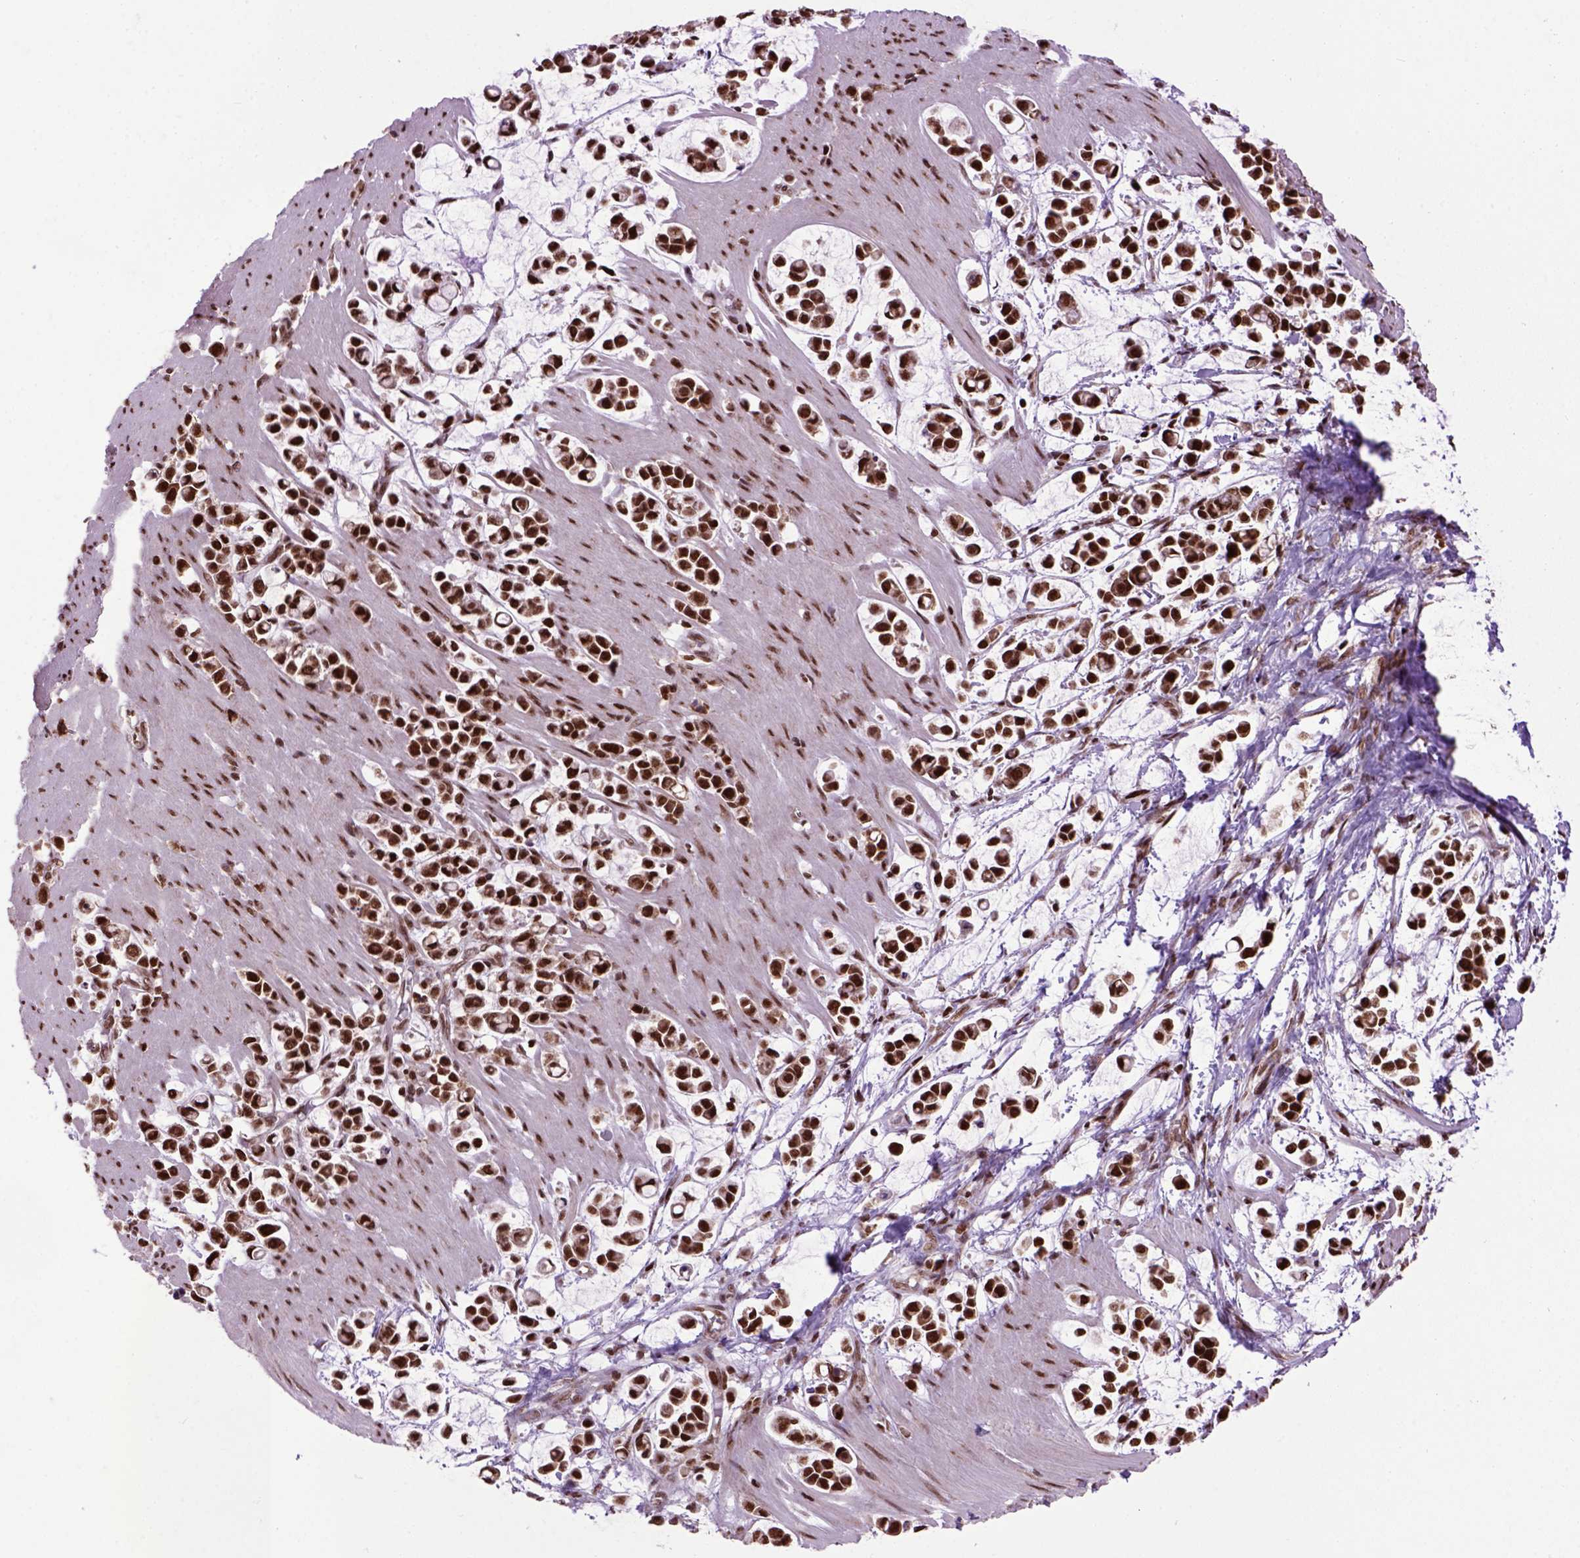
{"staining": {"intensity": "strong", "quantity": ">75%", "location": "nuclear"}, "tissue": "stomach cancer", "cell_type": "Tumor cells", "image_type": "cancer", "snomed": [{"axis": "morphology", "description": "Adenocarcinoma, NOS"}, {"axis": "topography", "description": "Stomach"}], "caption": "Brown immunohistochemical staining in human adenocarcinoma (stomach) exhibits strong nuclear staining in approximately >75% of tumor cells.", "gene": "CELF1", "patient": {"sex": "male", "age": 82}}